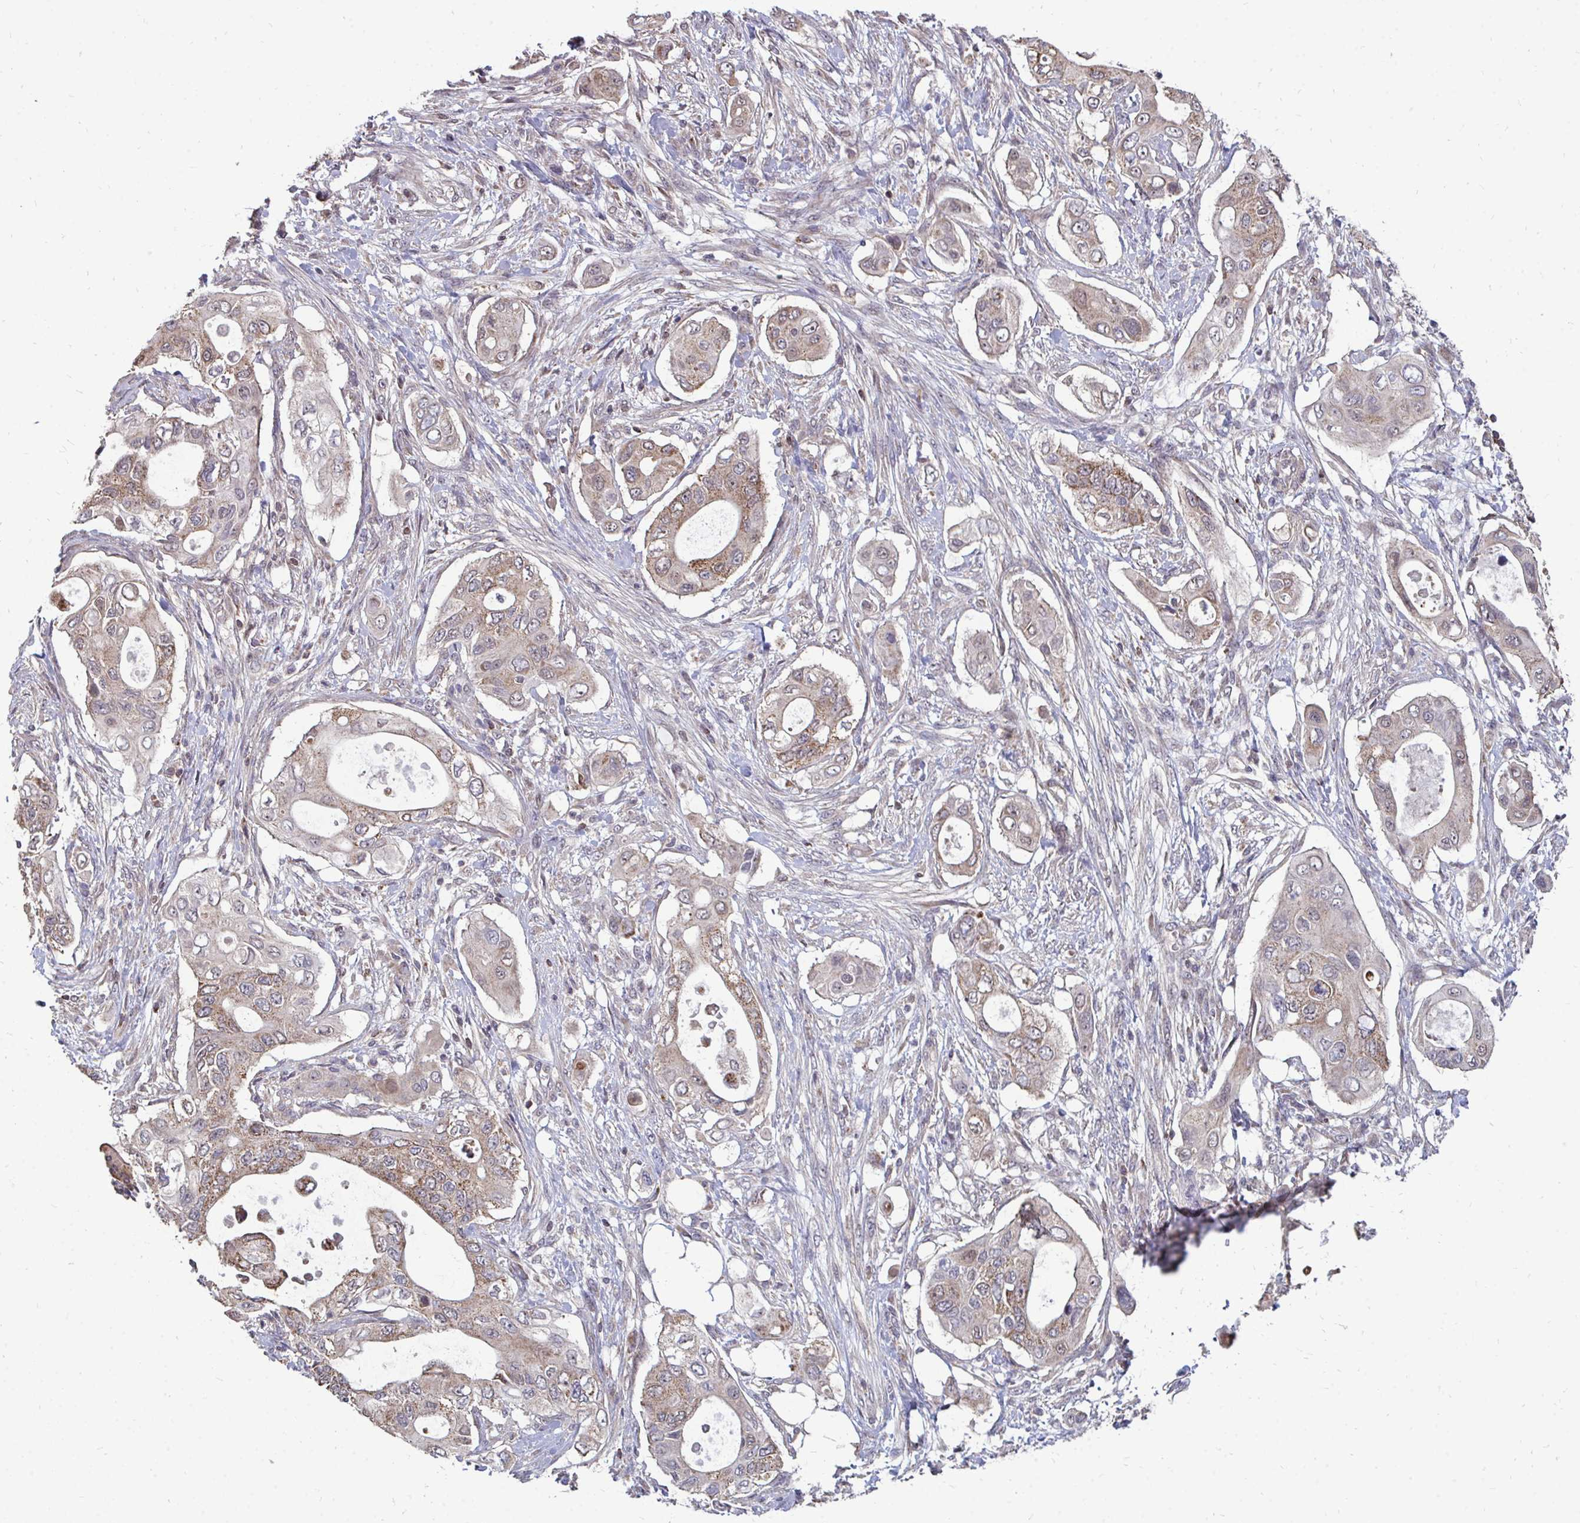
{"staining": {"intensity": "weak", "quantity": ">75%", "location": "cytoplasmic/membranous"}, "tissue": "pancreatic cancer", "cell_type": "Tumor cells", "image_type": "cancer", "snomed": [{"axis": "morphology", "description": "Adenocarcinoma, NOS"}, {"axis": "topography", "description": "Pancreas"}], "caption": "Immunohistochemistry (IHC) photomicrograph of human pancreatic adenocarcinoma stained for a protein (brown), which exhibits low levels of weak cytoplasmic/membranous staining in approximately >75% of tumor cells.", "gene": "DNAJA2", "patient": {"sex": "female", "age": 63}}